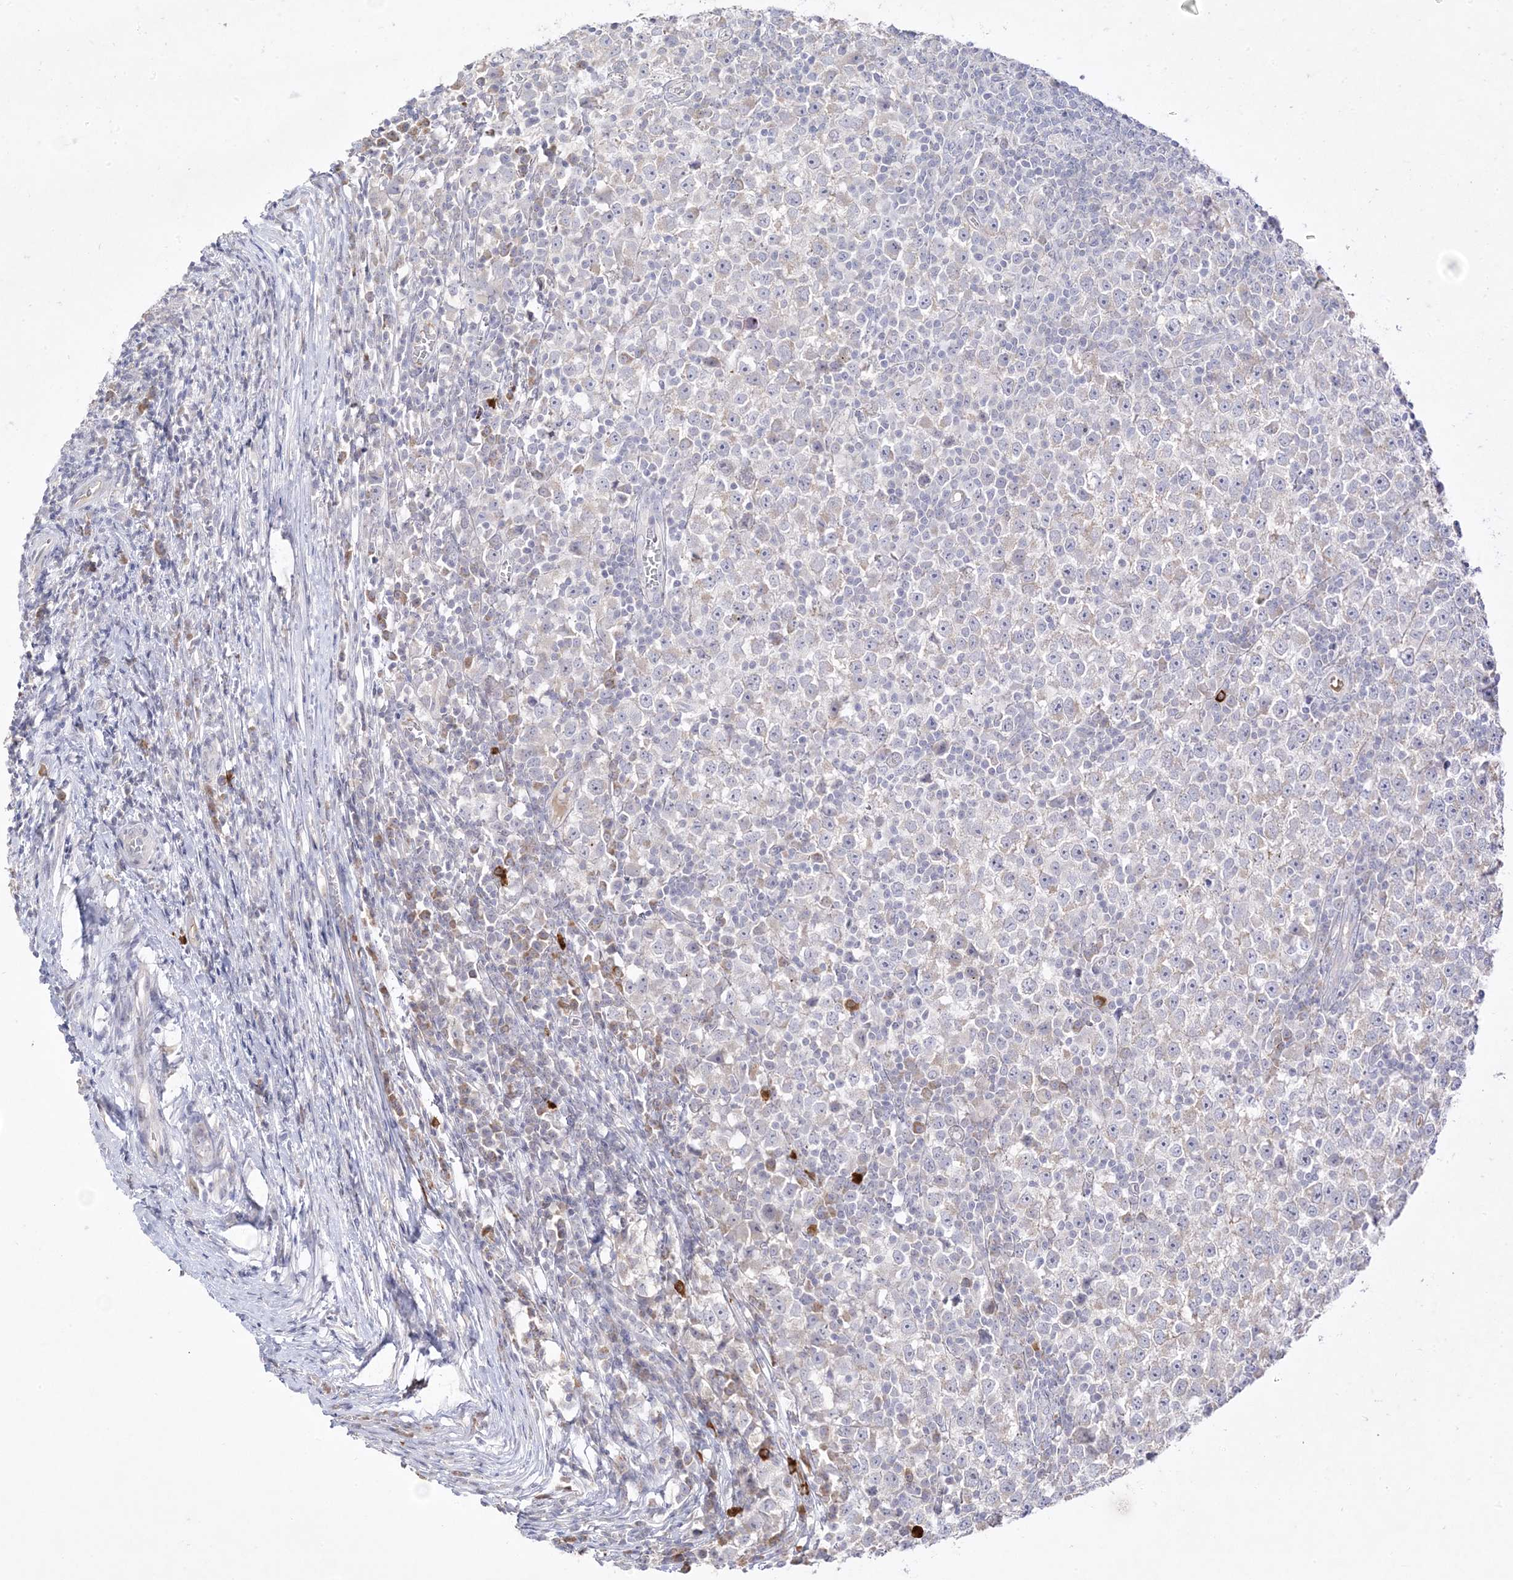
{"staining": {"intensity": "weak", "quantity": "<25%", "location": "cytoplasmic/membranous"}, "tissue": "testis cancer", "cell_type": "Tumor cells", "image_type": "cancer", "snomed": [{"axis": "morphology", "description": "Seminoma, NOS"}, {"axis": "topography", "description": "Testis"}], "caption": "IHC of testis cancer (seminoma) demonstrates no staining in tumor cells.", "gene": "TRANK1", "patient": {"sex": "male", "age": 65}}